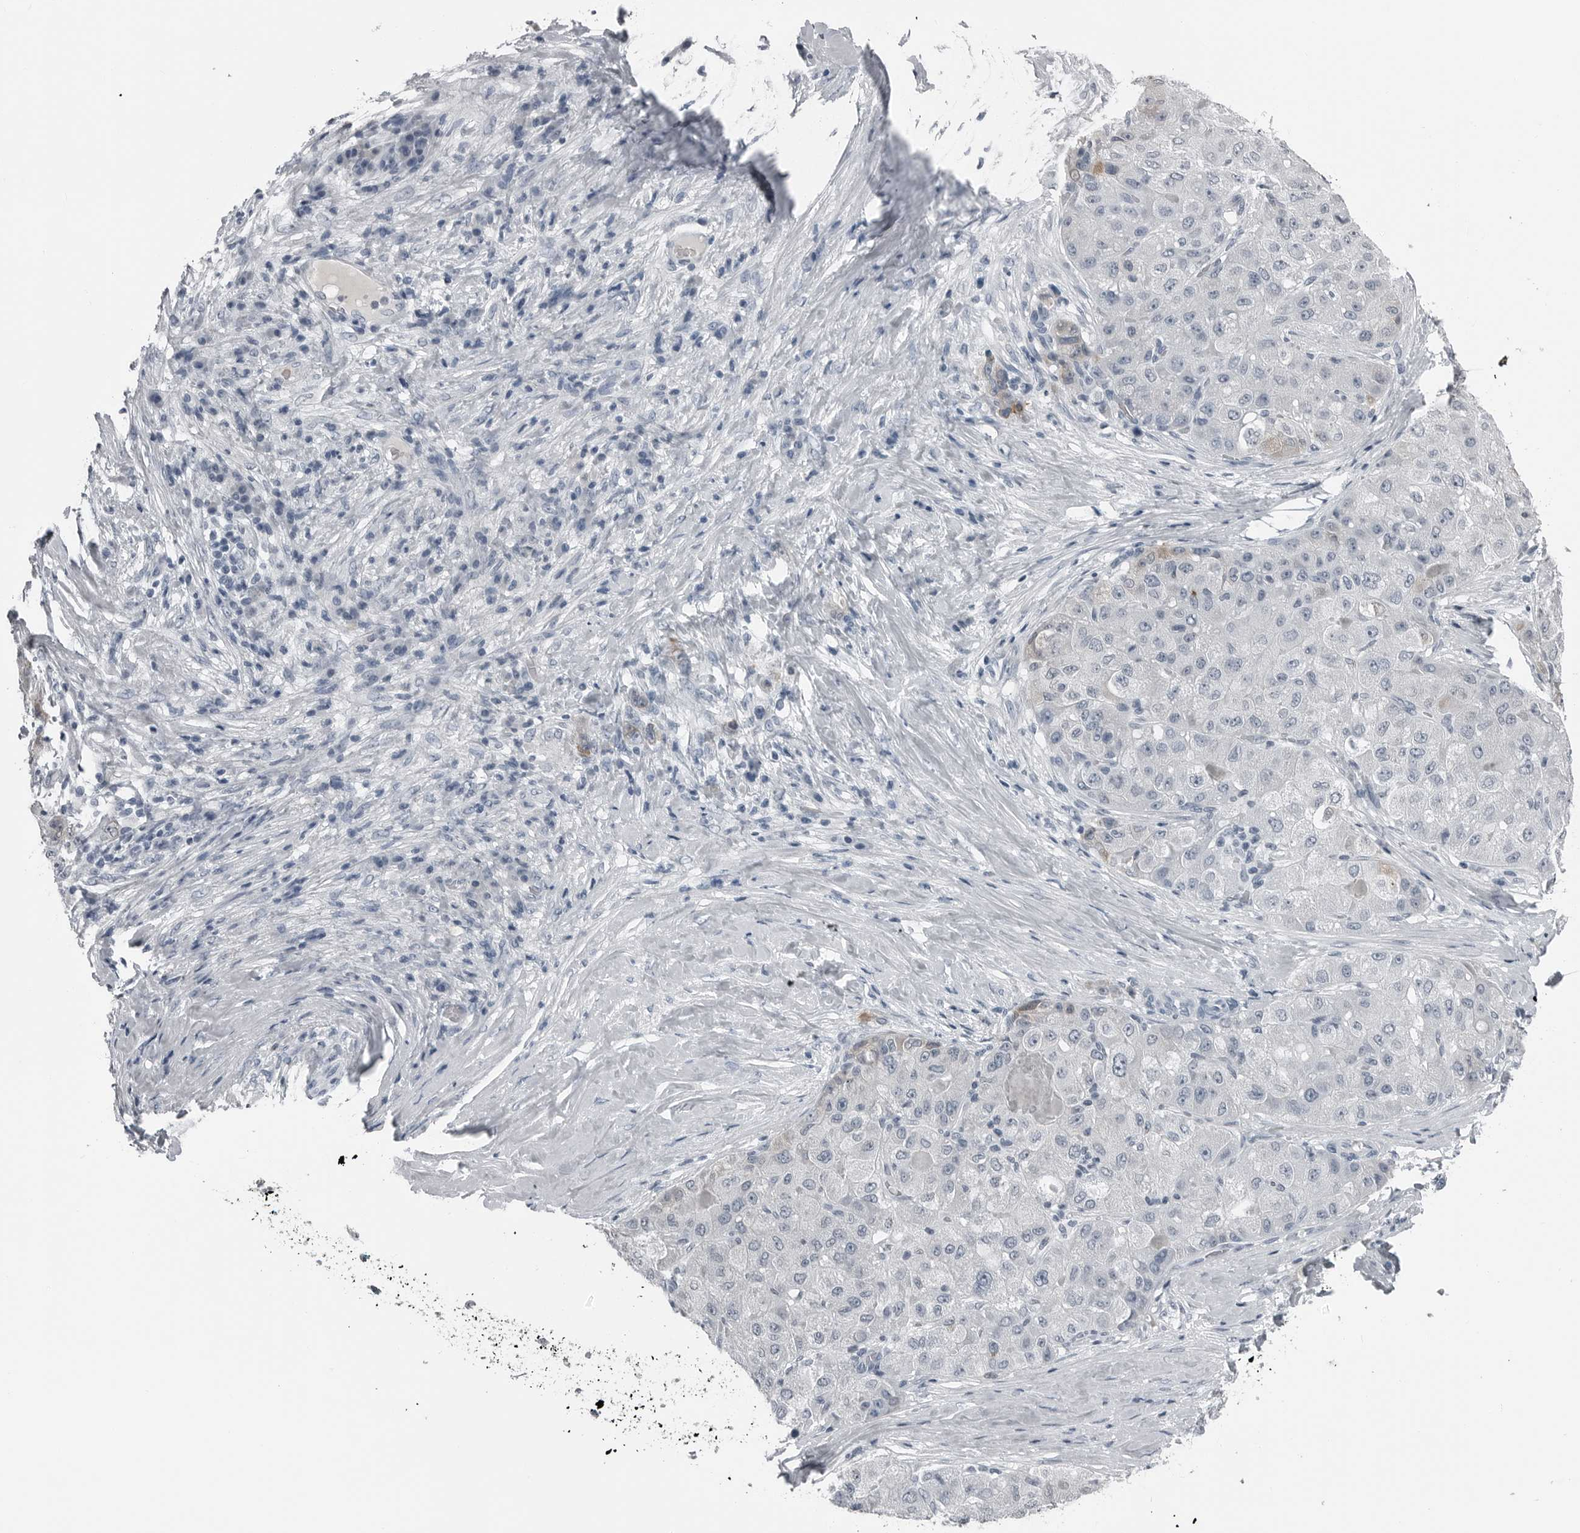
{"staining": {"intensity": "moderate", "quantity": "<25%", "location": "cytoplasmic/membranous"}, "tissue": "liver cancer", "cell_type": "Tumor cells", "image_type": "cancer", "snomed": [{"axis": "morphology", "description": "Carcinoma, Hepatocellular, NOS"}, {"axis": "topography", "description": "Liver"}], "caption": "Moderate cytoplasmic/membranous staining for a protein is identified in about <25% of tumor cells of liver hepatocellular carcinoma using immunohistochemistry (IHC).", "gene": "SPINK1", "patient": {"sex": "male", "age": 80}}